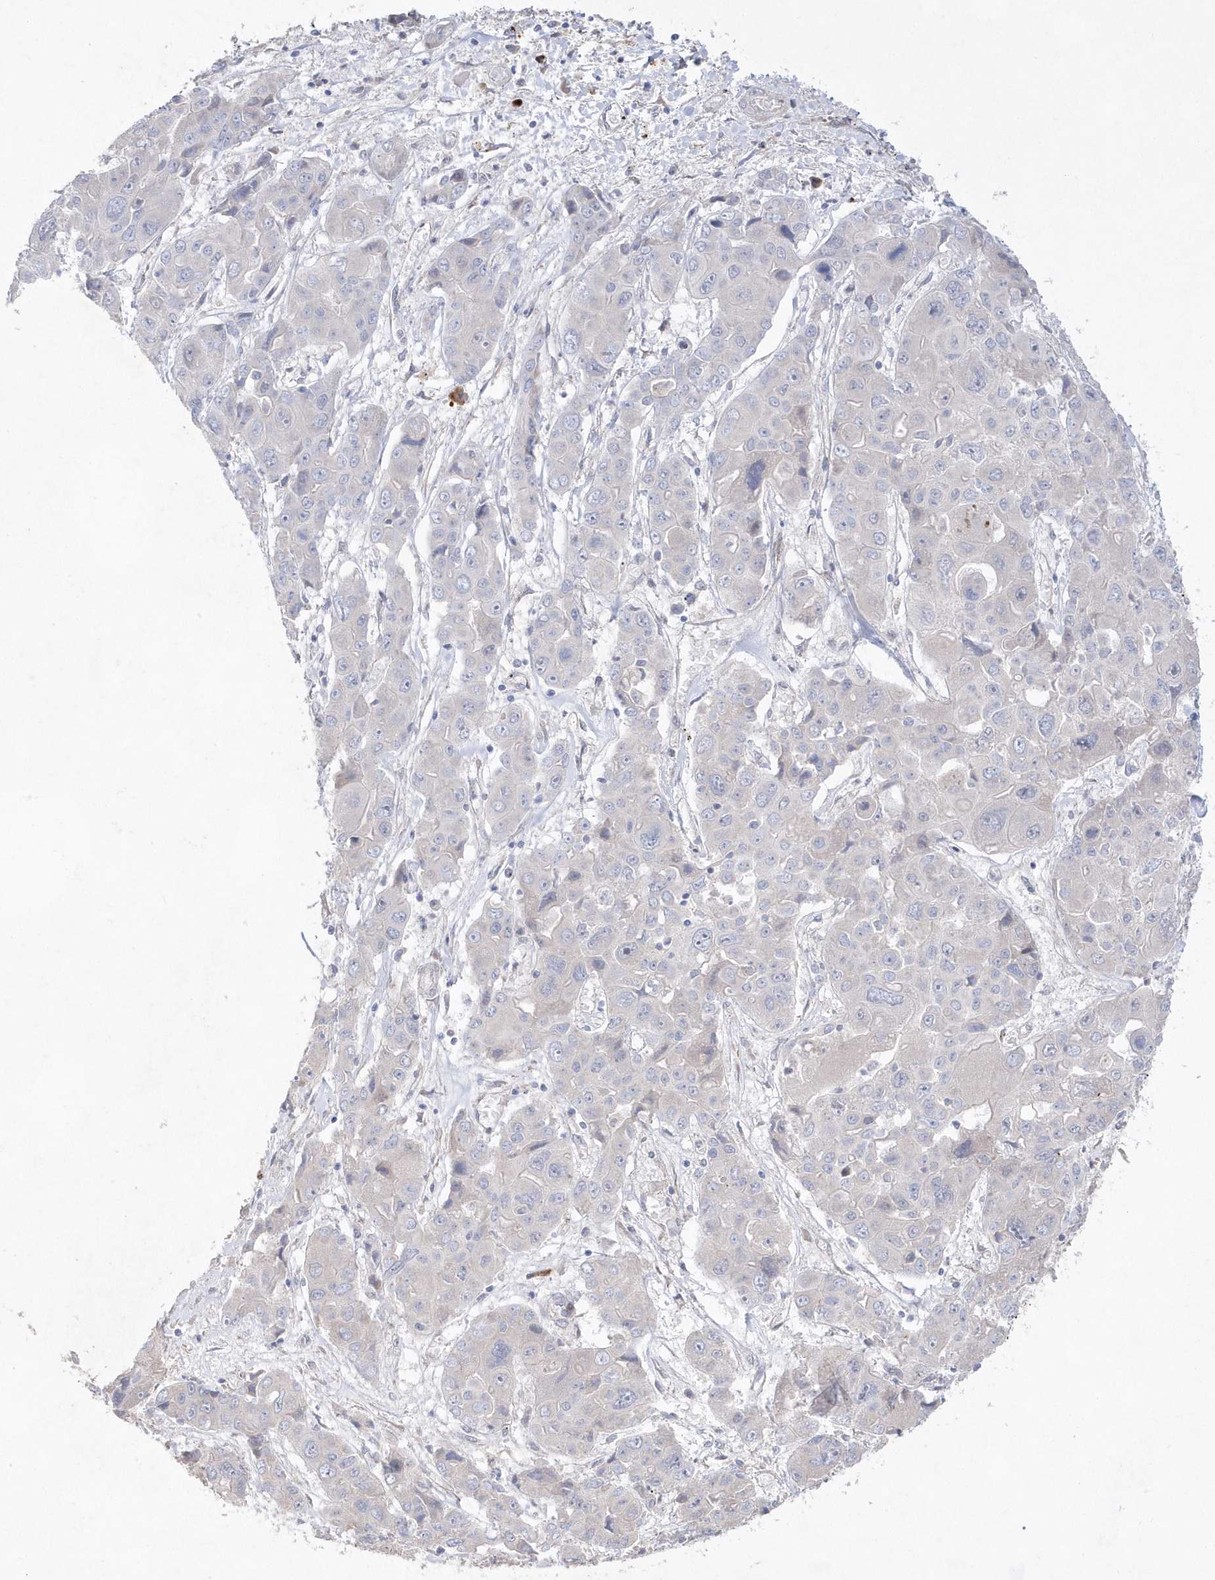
{"staining": {"intensity": "negative", "quantity": "none", "location": "none"}, "tissue": "liver cancer", "cell_type": "Tumor cells", "image_type": "cancer", "snomed": [{"axis": "morphology", "description": "Cholangiocarcinoma"}, {"axis": "topography", "description": "Liver"}], "caption": "This is a photomicrograph of IHC staining of cholangiocarcinoma (liver), which shows no expression in tumor cells.", "gene": "TMEM132B", "patient": {"sex": "male", "age": 67}}